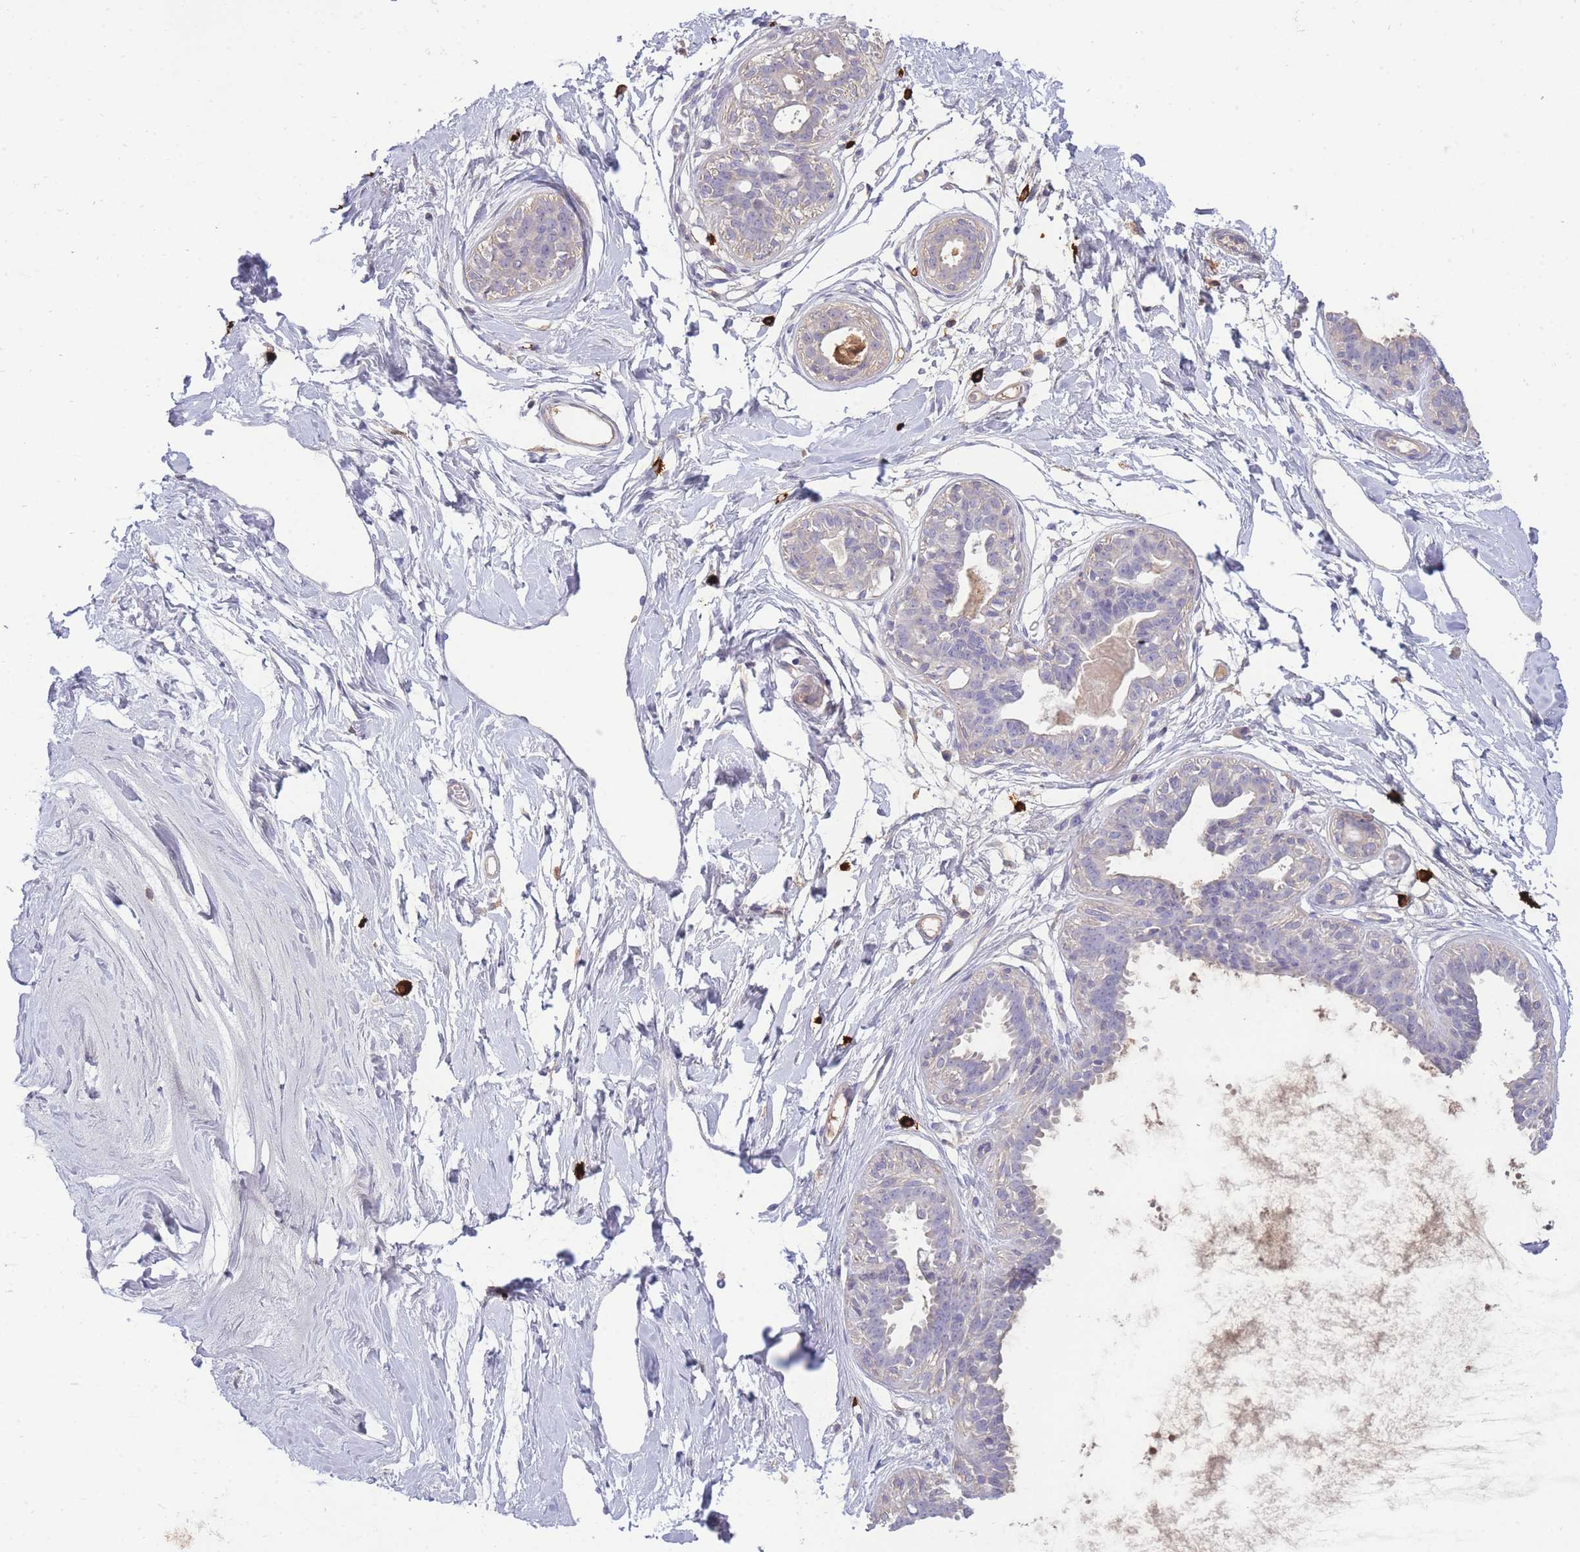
{"staining": {"intensity": "negative", "quantity": "none", "location": "none"}, "tissue": "breast", "cell_type": "Adipocytes", "image_type": "normal", "snomed": [{"axis": "morphology", "description": "Normal tissue, NOS"}, {"axis": "topography", "description": "Breast"}], "caption": "Histopathology image shows no protein expression in adipocytes of benign breast.", "gene": "TPSD1", "patient": {"sex": "female", "age": 45}}